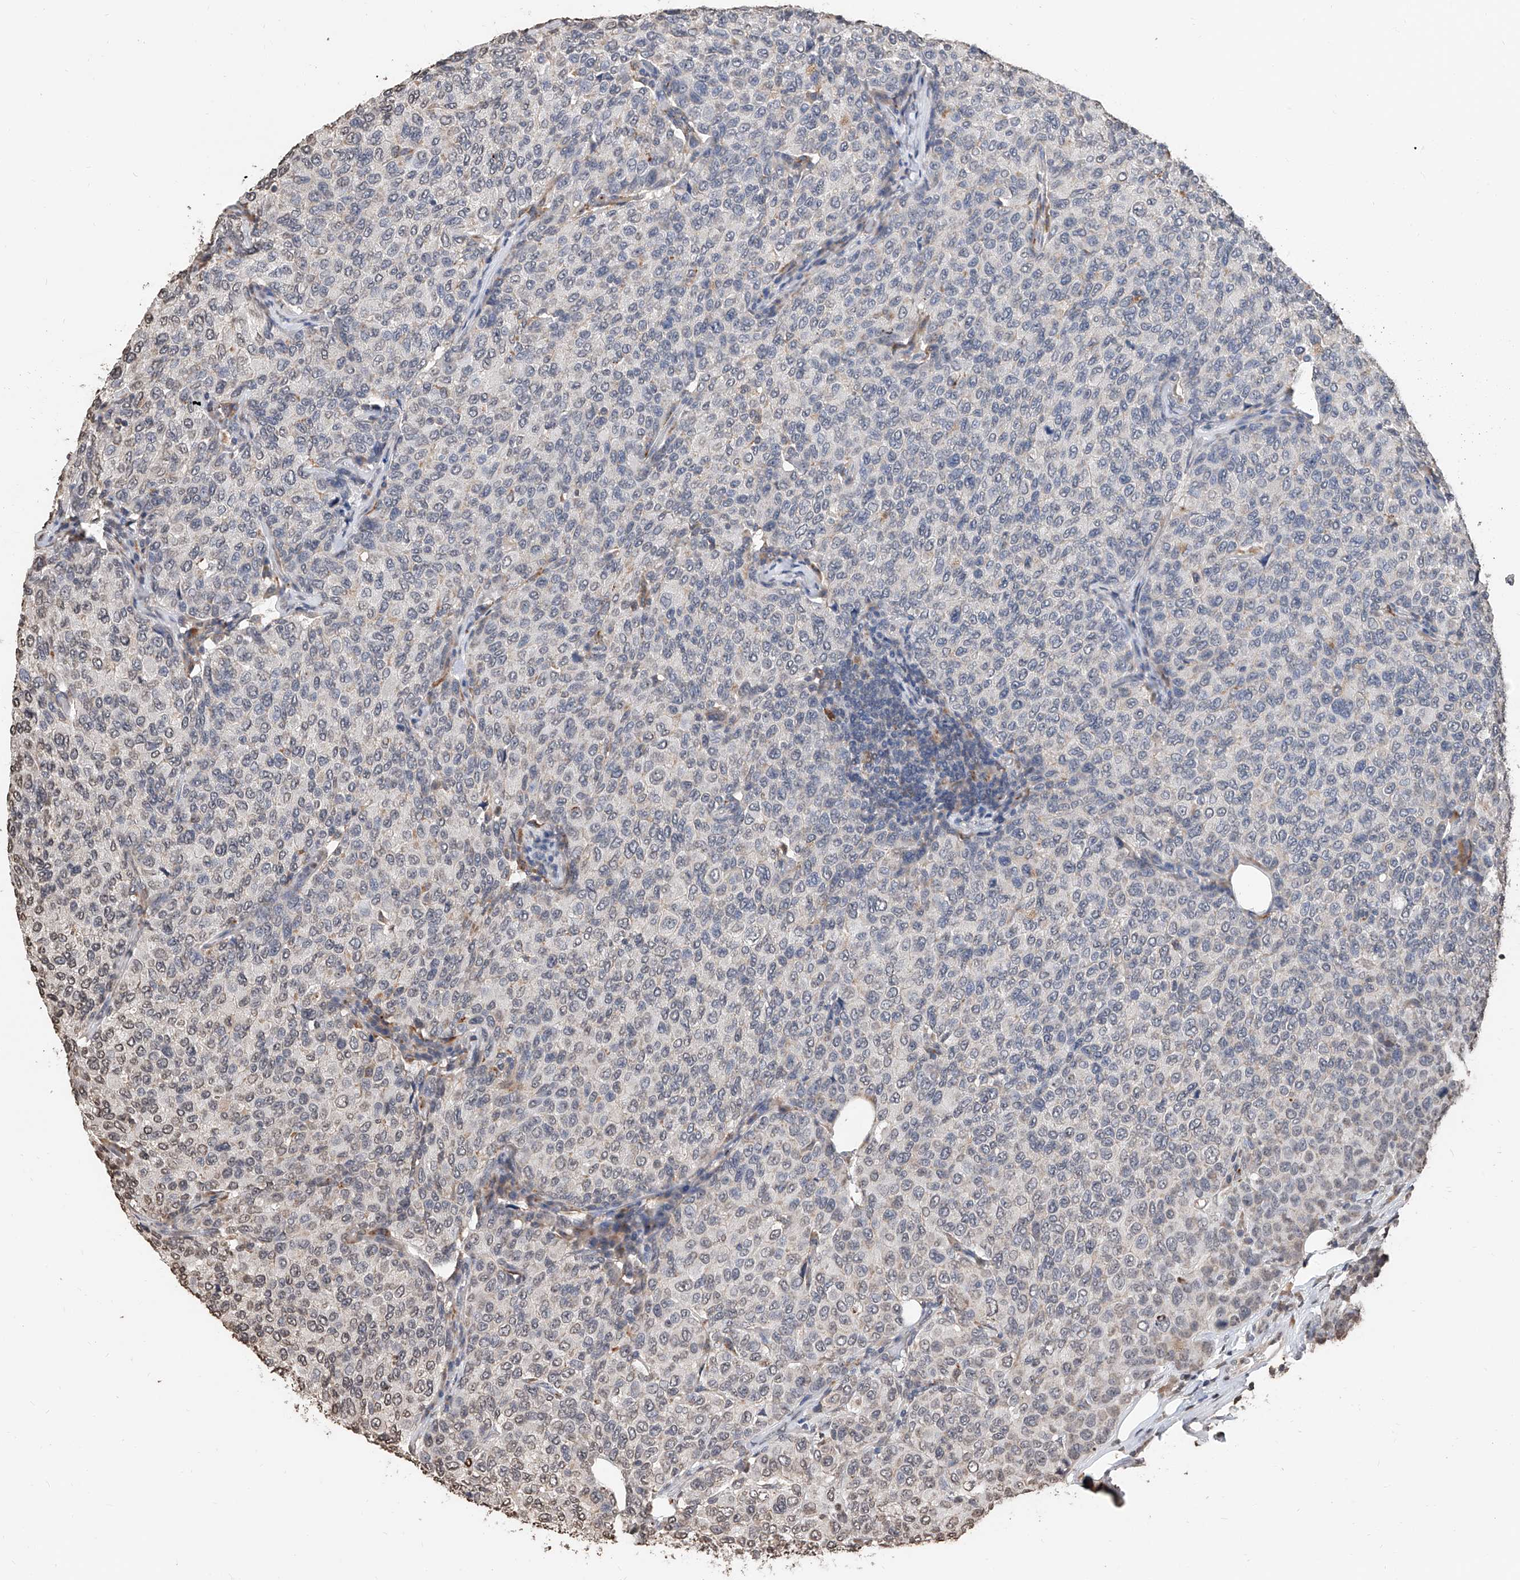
{"staining": {"intensity": "negative", "quantity": "none", "location": "none"}, "tissue": "breast cancer", "cell_type": "Tumor cells", "image_type": "cancer", "snomed": [{"axis": "morphology", "description": "Duct carcinoma"}, {"axis": "topography", "description": "Breast"}], "caption": "There is no significant expression in tumor cells of invasive ductal carcinoma (breast). Brightfield microscopy of immunohistochemistry stained with DAB (3,3'-diaminobenzidine) (brown) and hematoxylin (blue), captured at high magnification.", "gene": "RP9", "patient": {"sex": "female", "age": 55}}